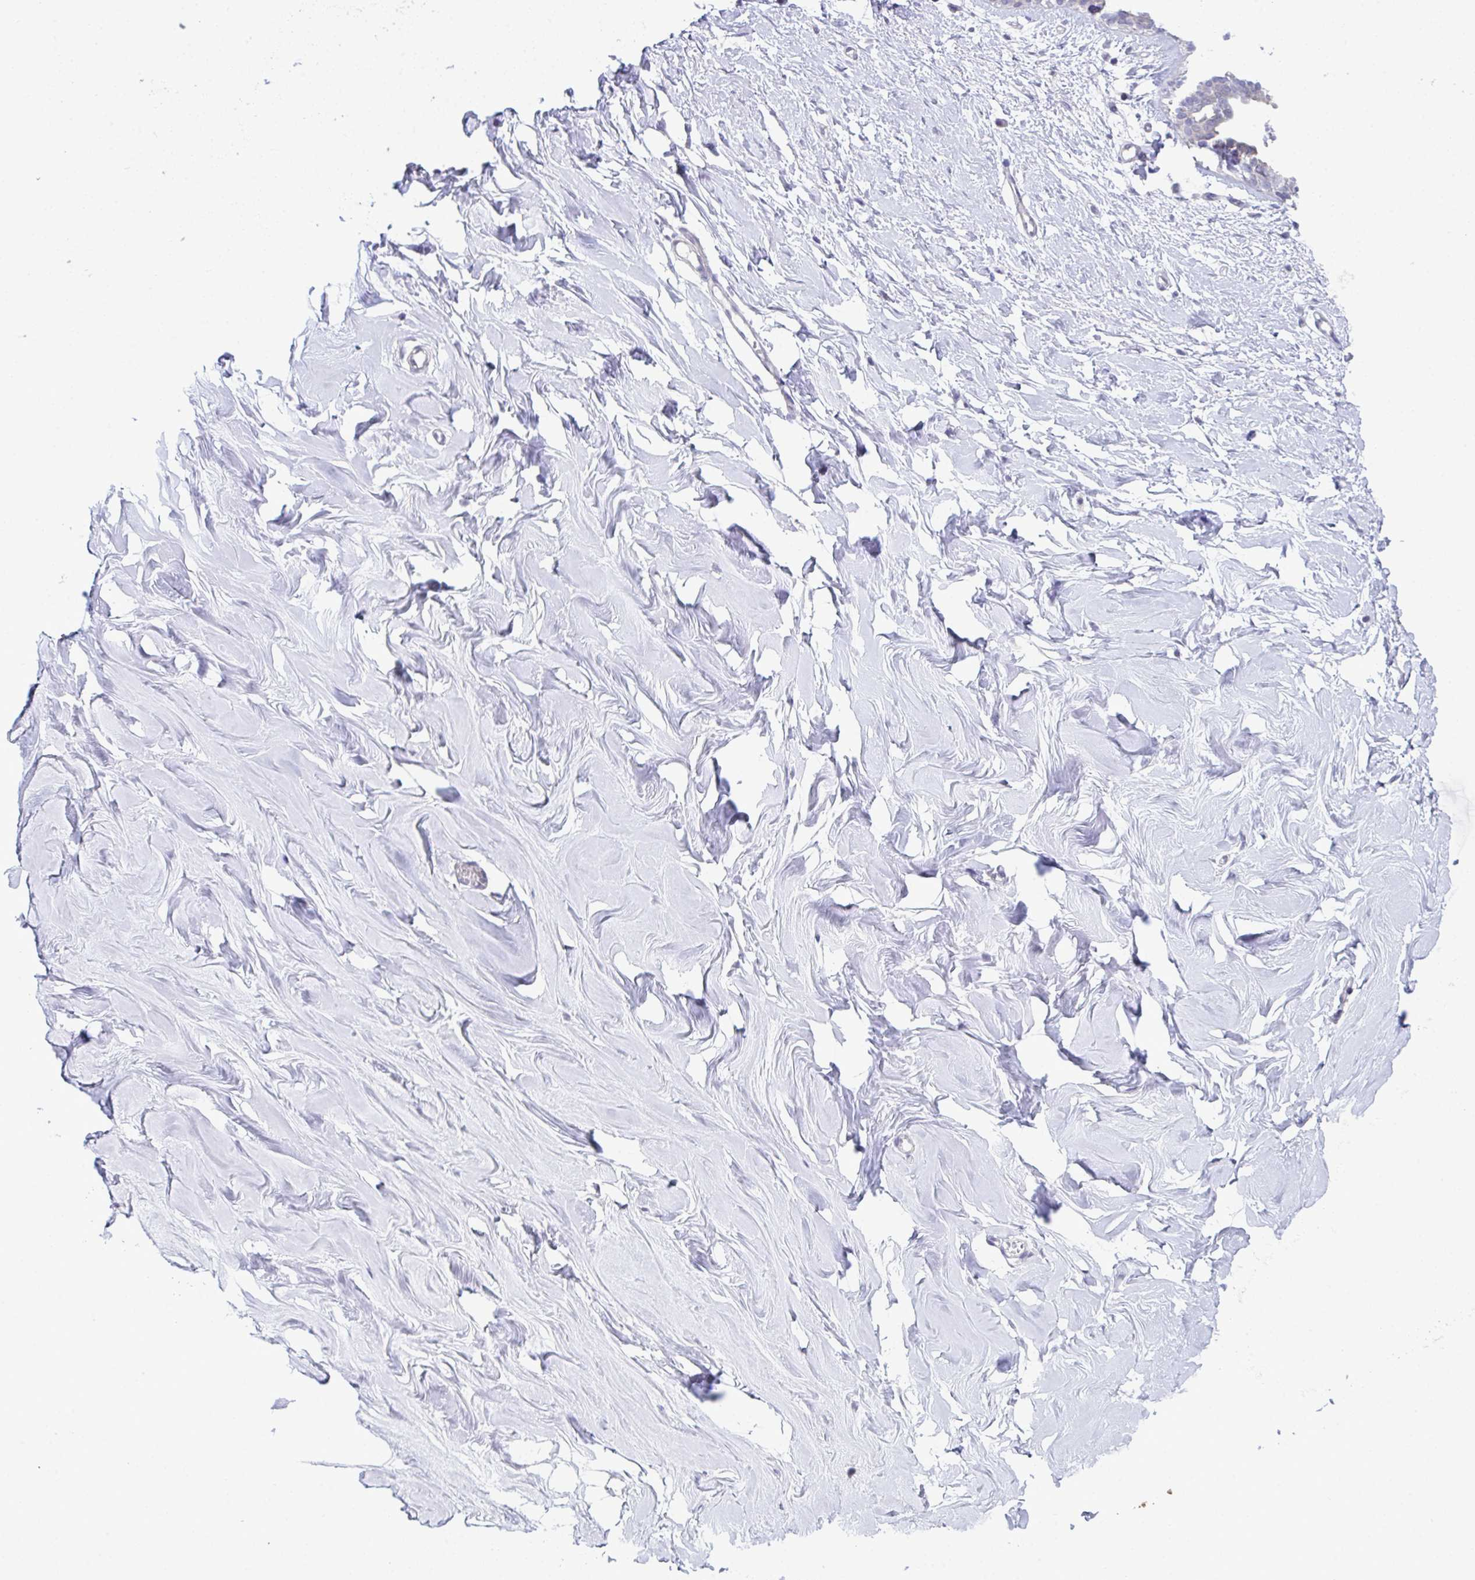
{"staining": {"intensity": "negative", "quantity": "none", "location": "none"}, "tissue": "breast", "cell_type": "Adipocytes", "image_type": "normal", "snomed": [{"axis": "morphology", "description": "Normal tissue, NOS"}, {"axis": "topography", "description": "Breast"}], "caption": "High magnification brightfield microscopy of benign breast stained with DAB (3,3'-diaminobenzidine) (brown) and counterstained with hematoxylin (blue): adipocytes show no significant staining. (Brightfield microscopy of DAB (3,3'-diaminobenzidine) IHC at high magnification).", "gene": "ATP6V0D2", "patient": {"sex": "female", "age": 27}}